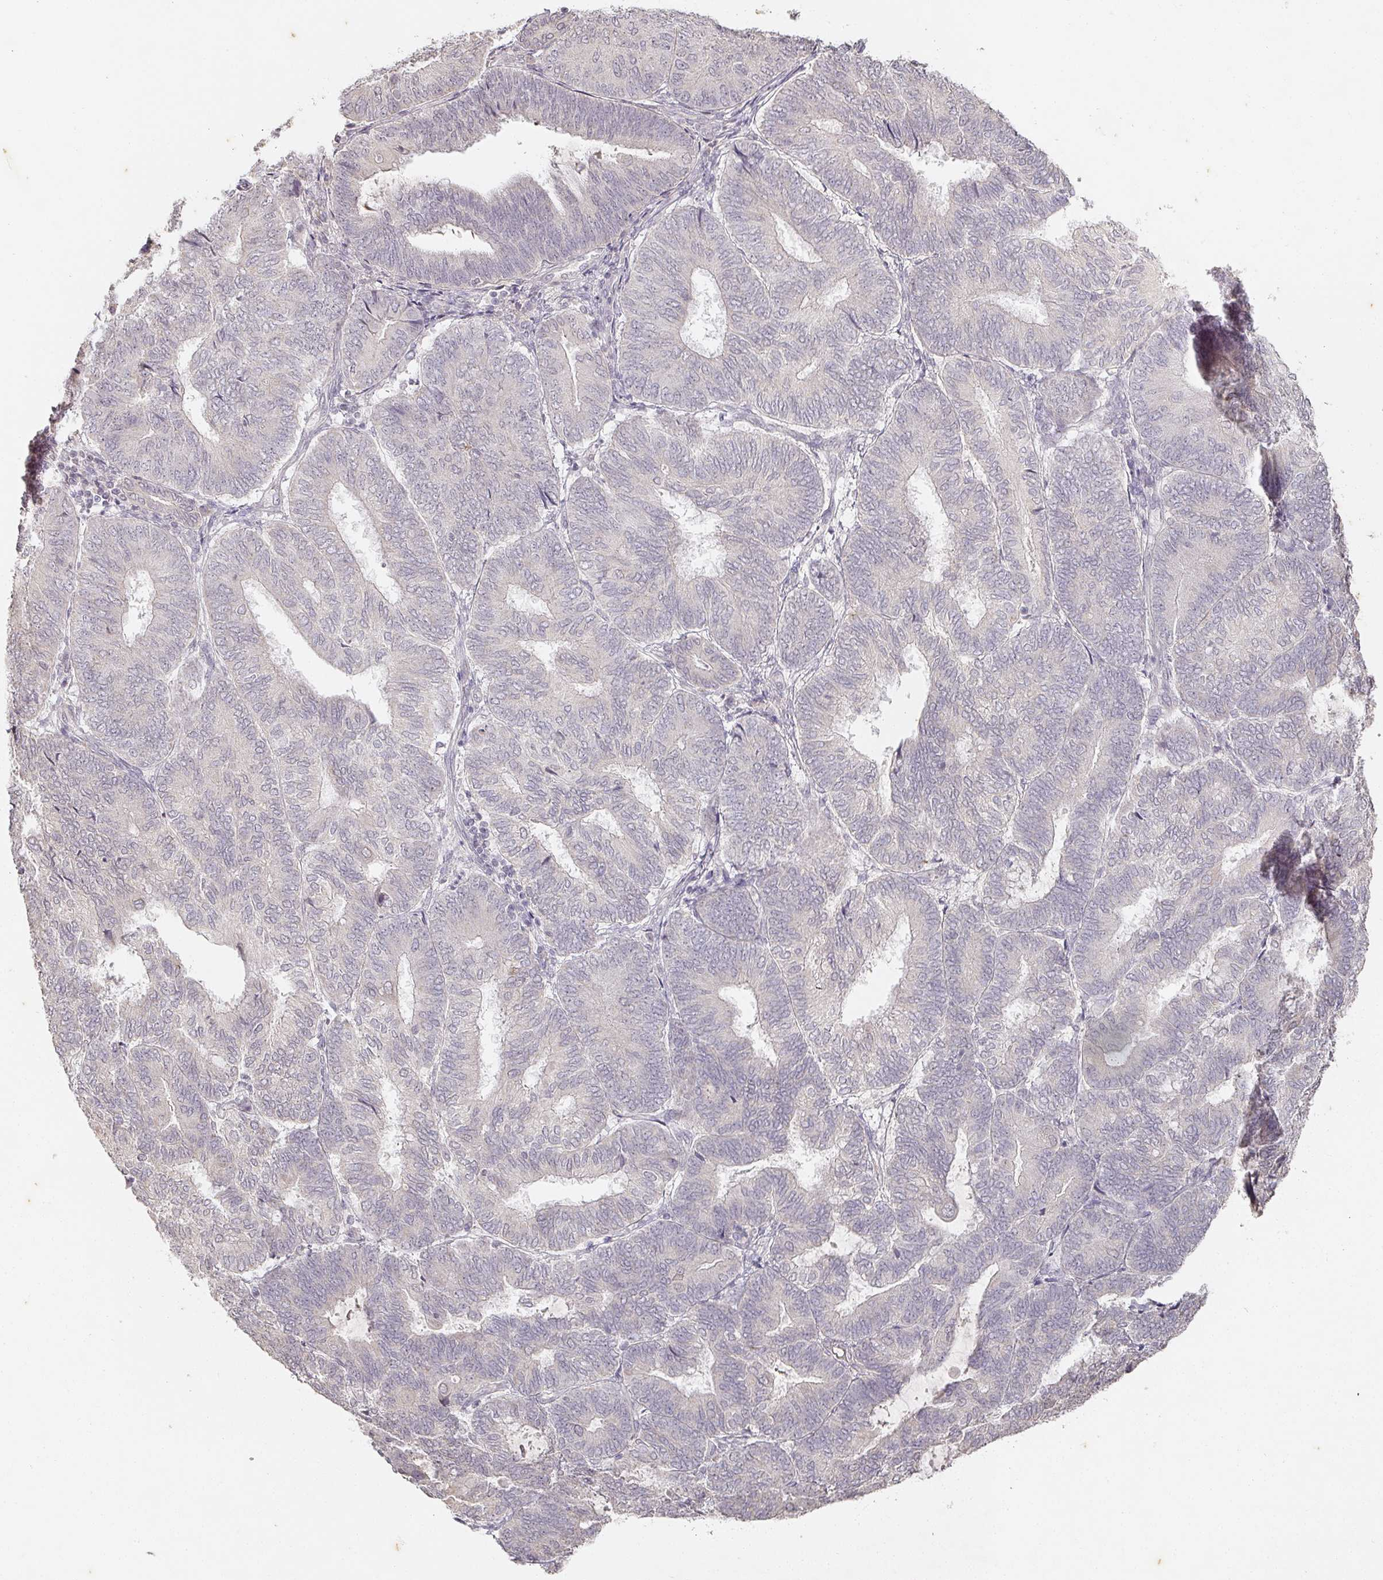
{"staining": {"intensity": "negative", "quantity": "none", "location": "none"}, "tissue": "endometrial cancer", "cell_type": "Tumor cells", "image_type": "cancer", "snomed": [{"axis": "morphology", "description": "Adenocarcinoma, NOS"}, {"axis": "topography", "description": "Endometrium"}], "caption": "Protein analysis of endometrial cancer (adenocarcinoma) displays no significant expression in tumor cells.", "gene": "CAPN5", "patient": {"sex": "female", "age": 81}}